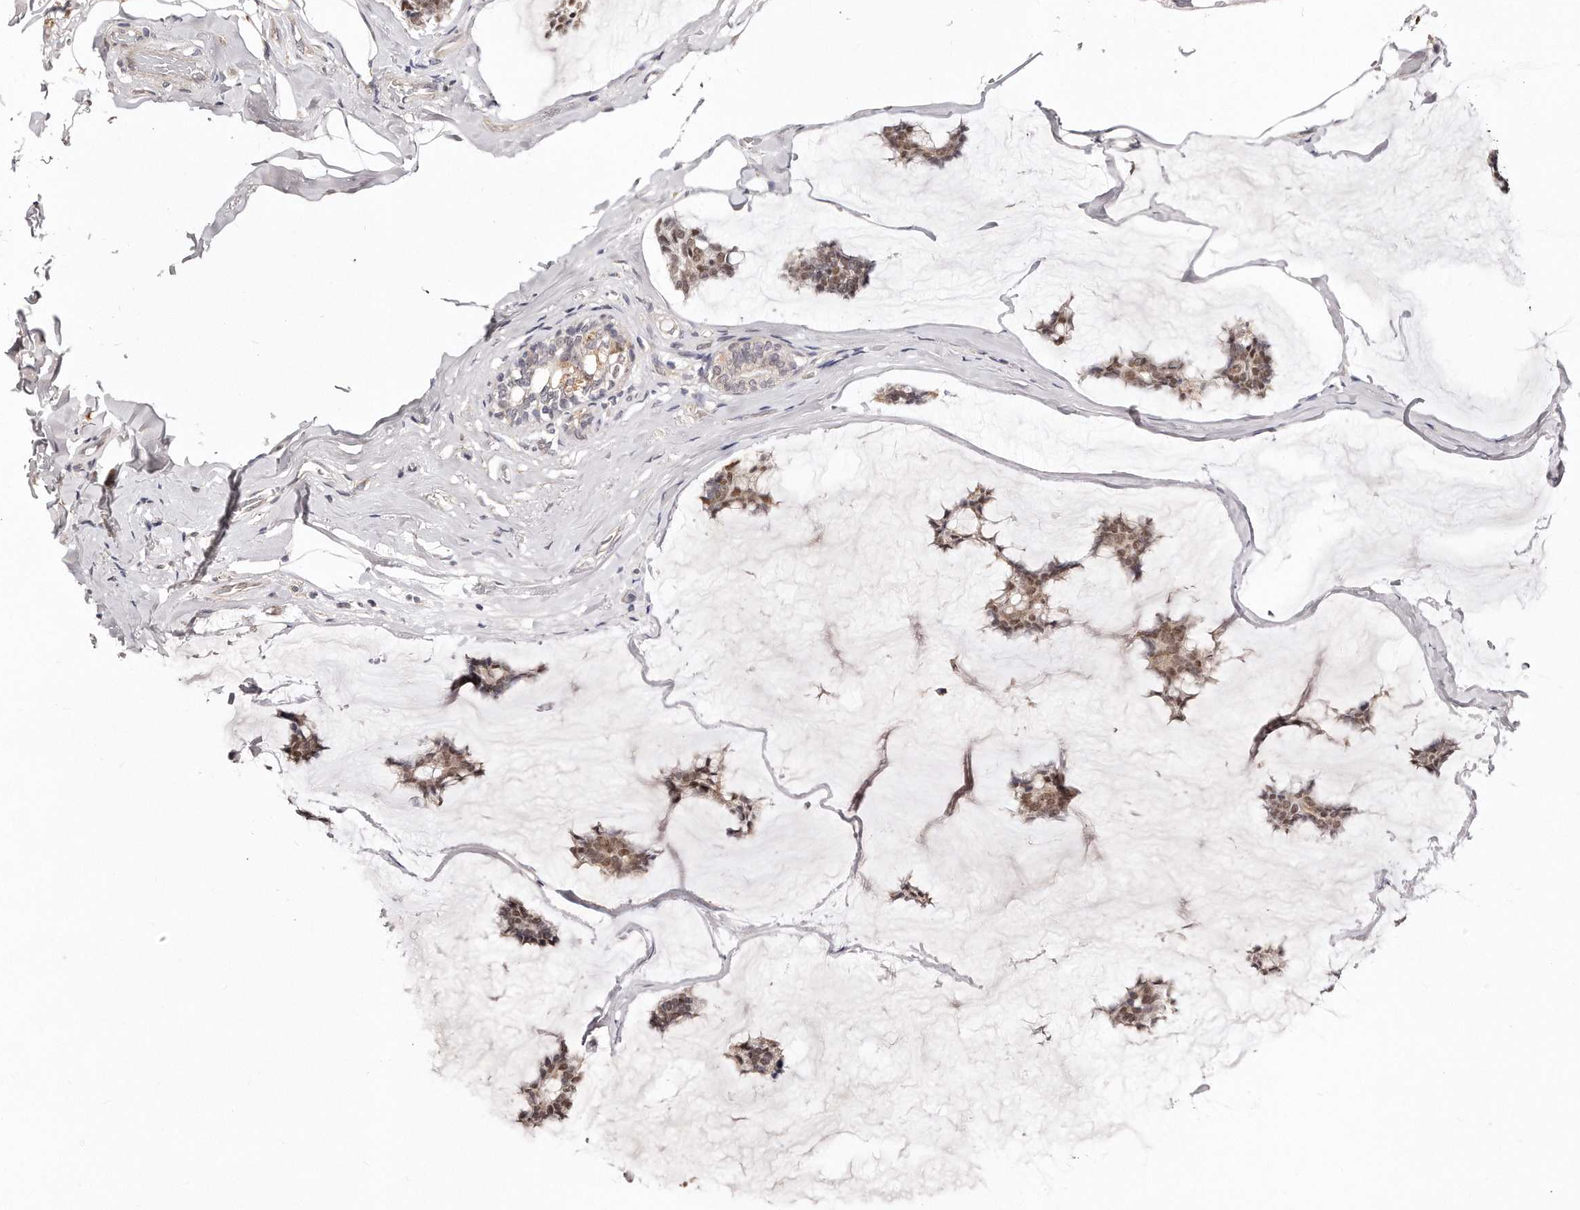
{"staining": {"intensity": "moderate", "quantity": ">75%", "location": "nuclear"}, "tissue": "breast cancer", "cell_type": "Tumor cells", "image_type": "cancer", "snomed": [{"axis": "morphology", "description": "Duct carcinoma"}, {"axis": "topography", "description": "Breast"}], "caption": "DAB (3,3'-diaminobenzidine) immunohistochemical staining of human breast infiltrating ductal carcinoma displays moderate nuclear protein staining in approximately >75% of tumor cells. Nuclei are stained in blue.", "gene": "CASZ1", "patient": {"sex": "female", "age": 93}}